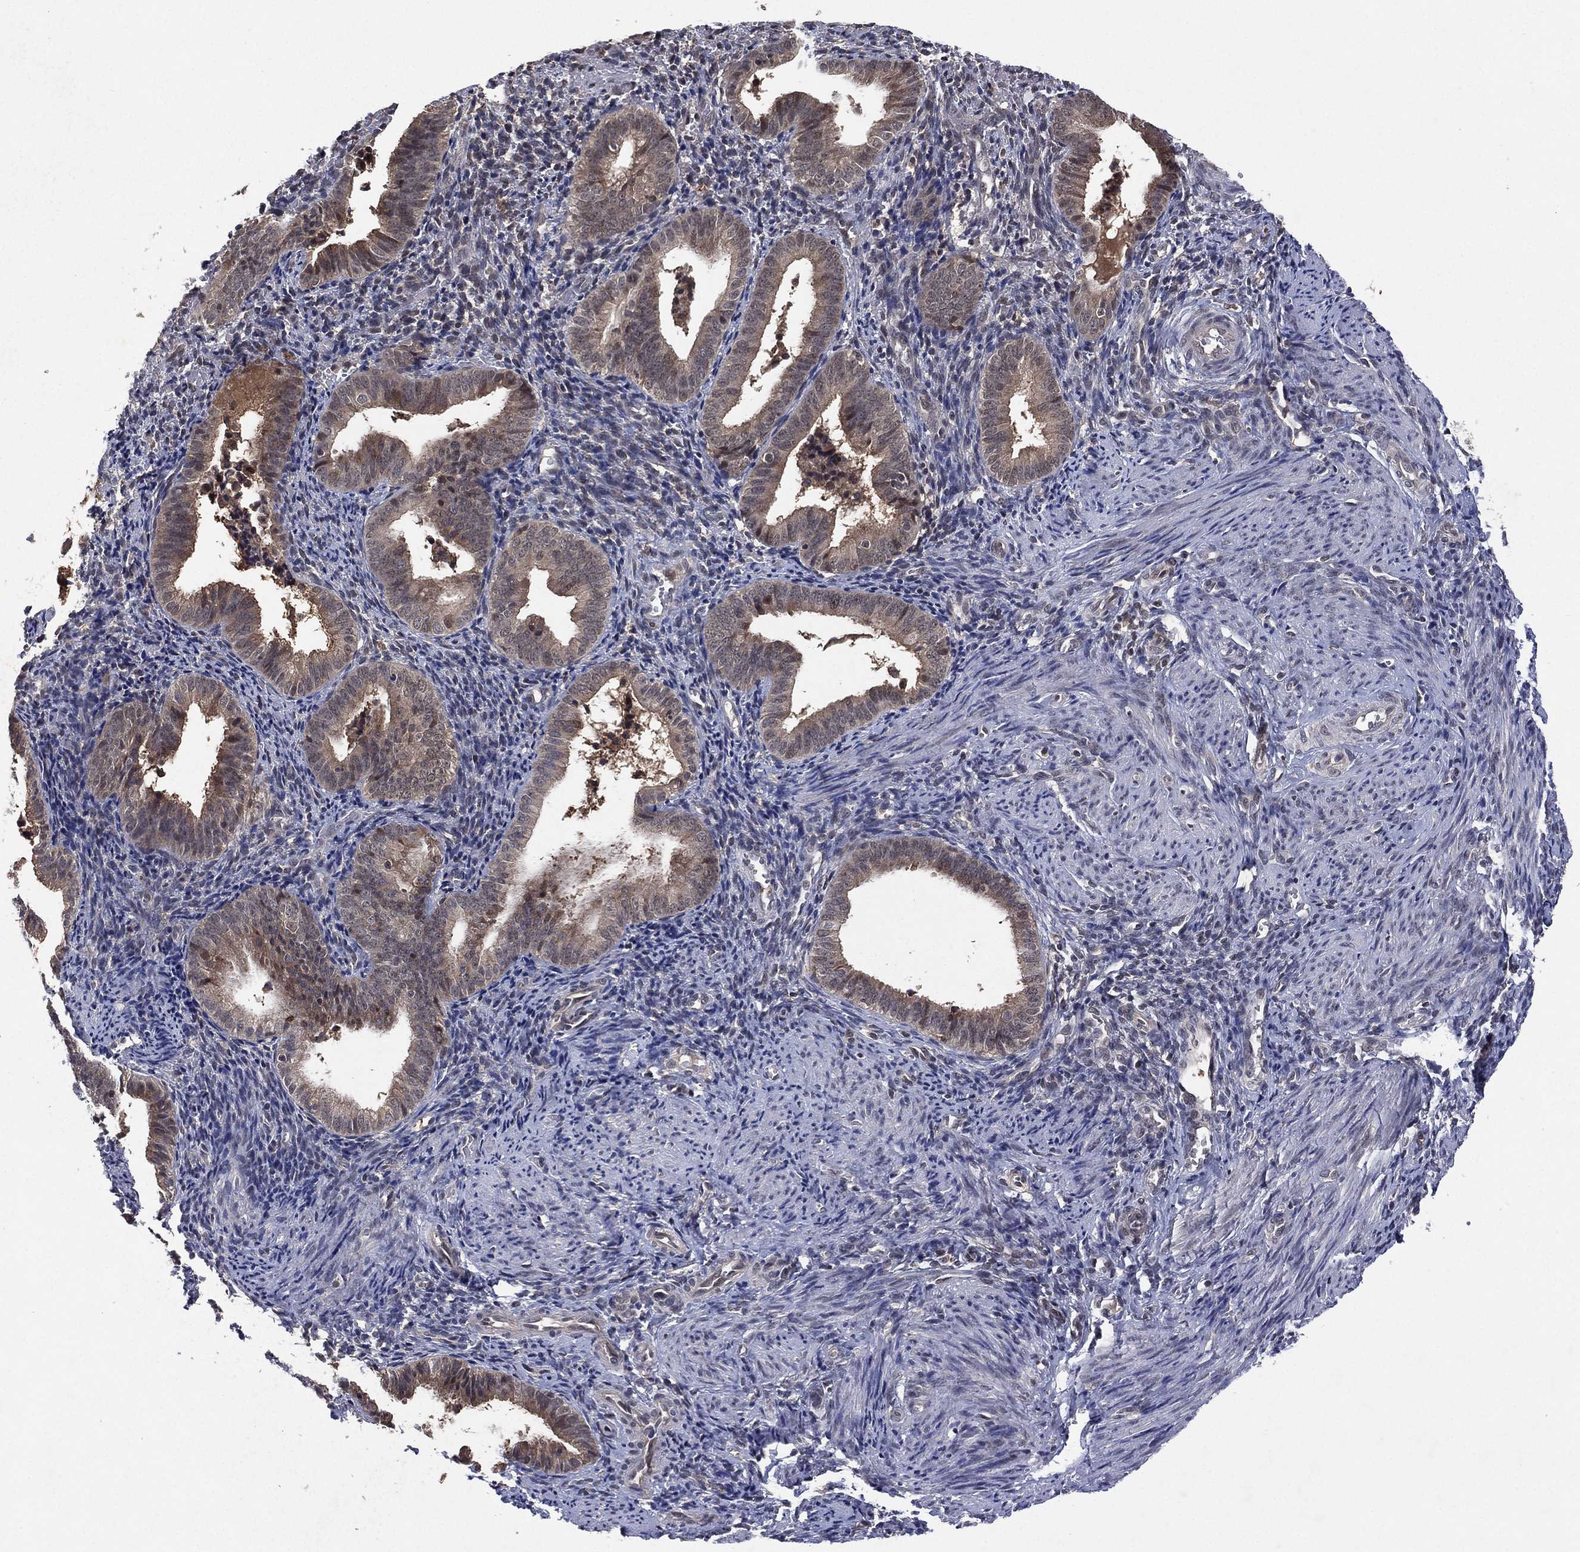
{"staining": {"intensity": "negative", "quantity": "none", "location": "none"}, "tissue": "endometrium", "cell_type": "Cells in endometrial stroma", "image_type": "normal", "snomed": [{"axis": "morphology", "description": "Normal tissue, NOS"}, {"axis": "topography", "description": "Endometrium"}], "caption": "Immunohistochemical staining of unremarkable human endometrium shows no significant staining in cells in endometrial stroma.", "gene": "ATG4B", "patient": {"sex": "female", "age": 42}}